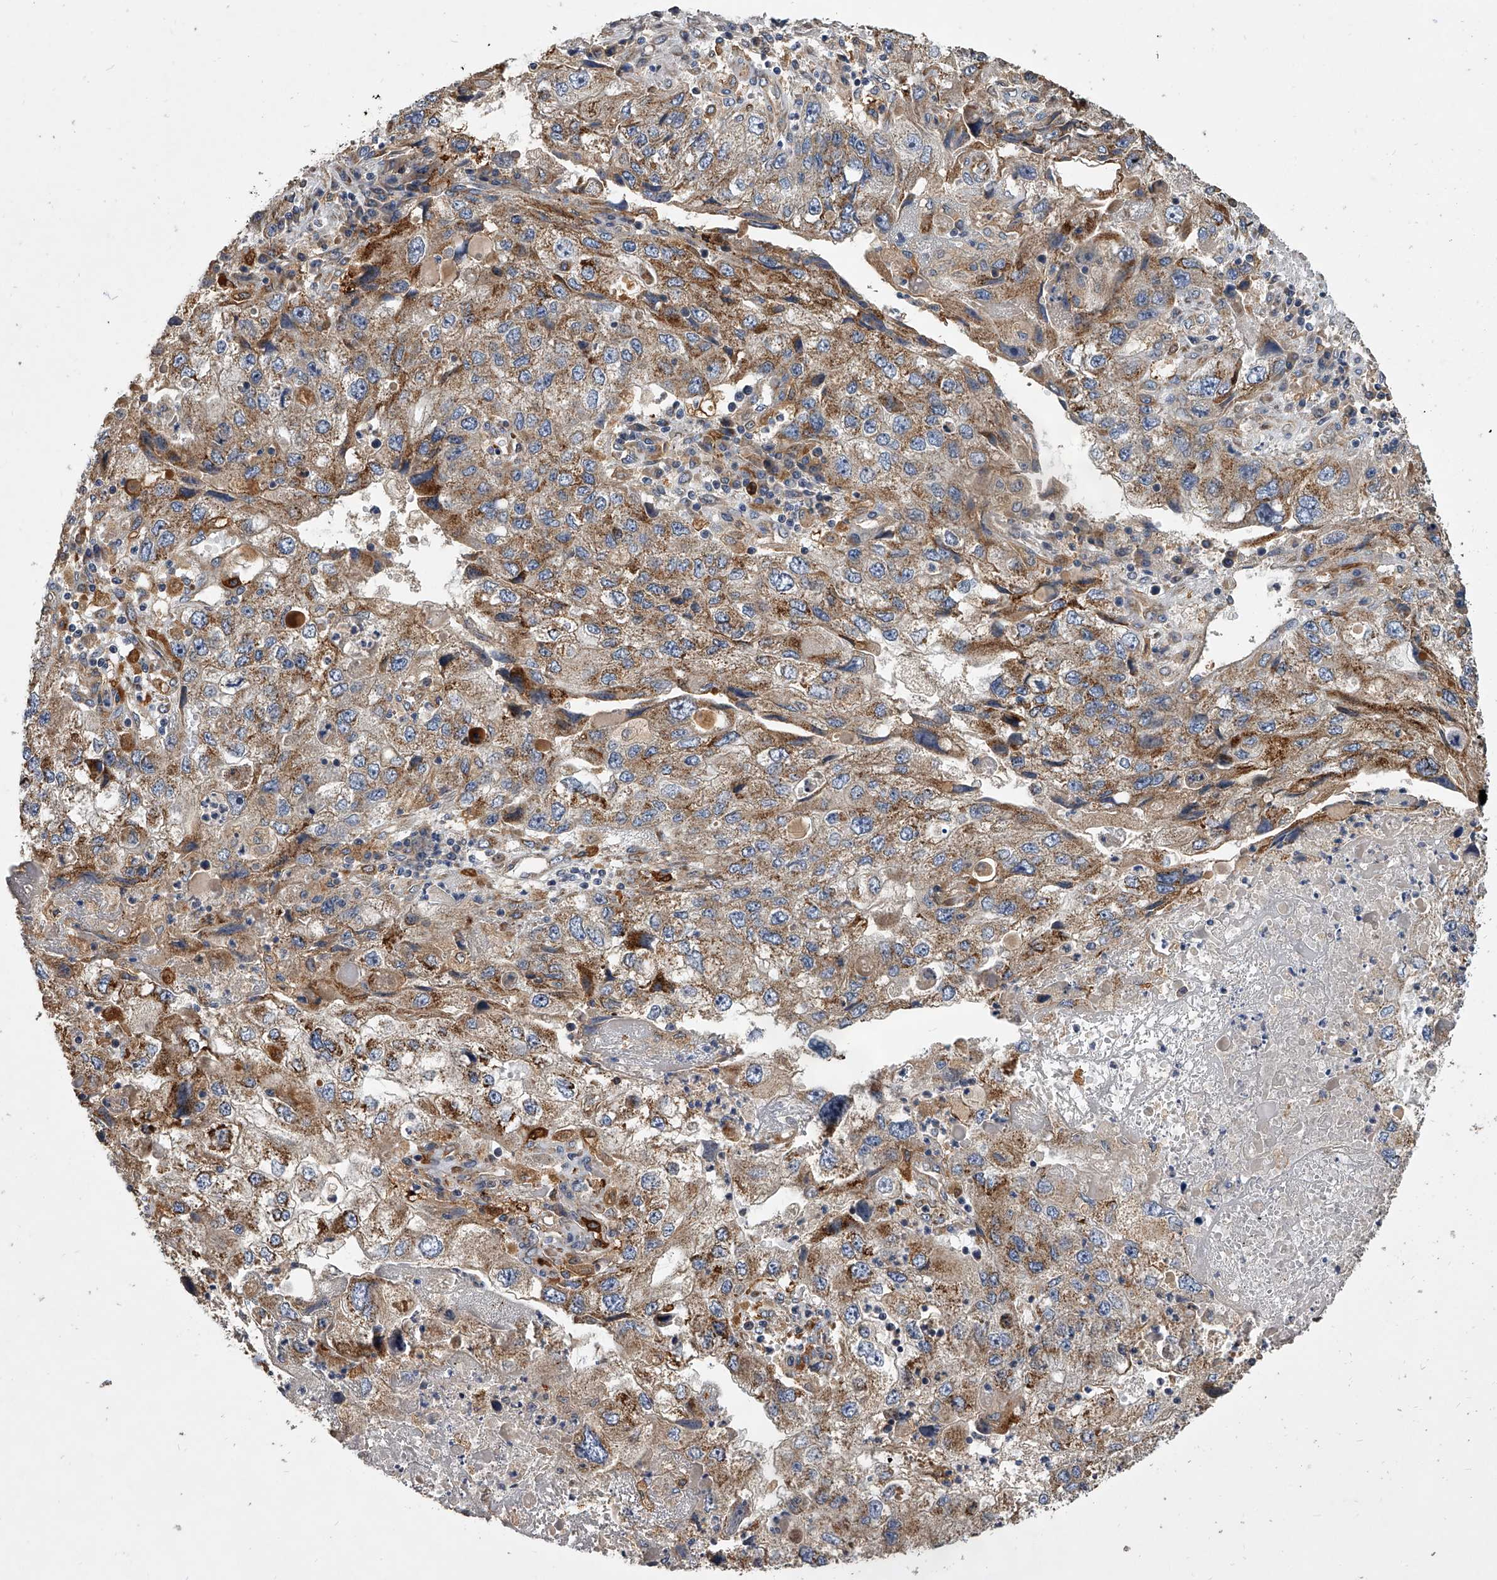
{"staining": {"intensity": "moderate", "quantity": ">75%", "location": "cytoplasmic/membranous"}, "tissue": "endometrial cancer", "cell_type": "Tumor cells", "image_type": "cancer", "snomed": [{"axis": "morphology", "description": "Adenocarcinoma, NOS"}, {"axis": "topography", "description": "Endometrium"}], "caption": "Immunohistochemistry (IHC) staining of endometrial cancer, which shows medium levels of moderate cytoplasmic/membranous expression in approximately >75% of tumor cells indicating moderate cytoplasmic/membranous protein expression. The staining was performed using DAB (brown) for protein detection and nuclei were counterstained in hematoxylin (blue).", "gene": "EXOC4", "patient": {"sex": "female", "age": 49}}